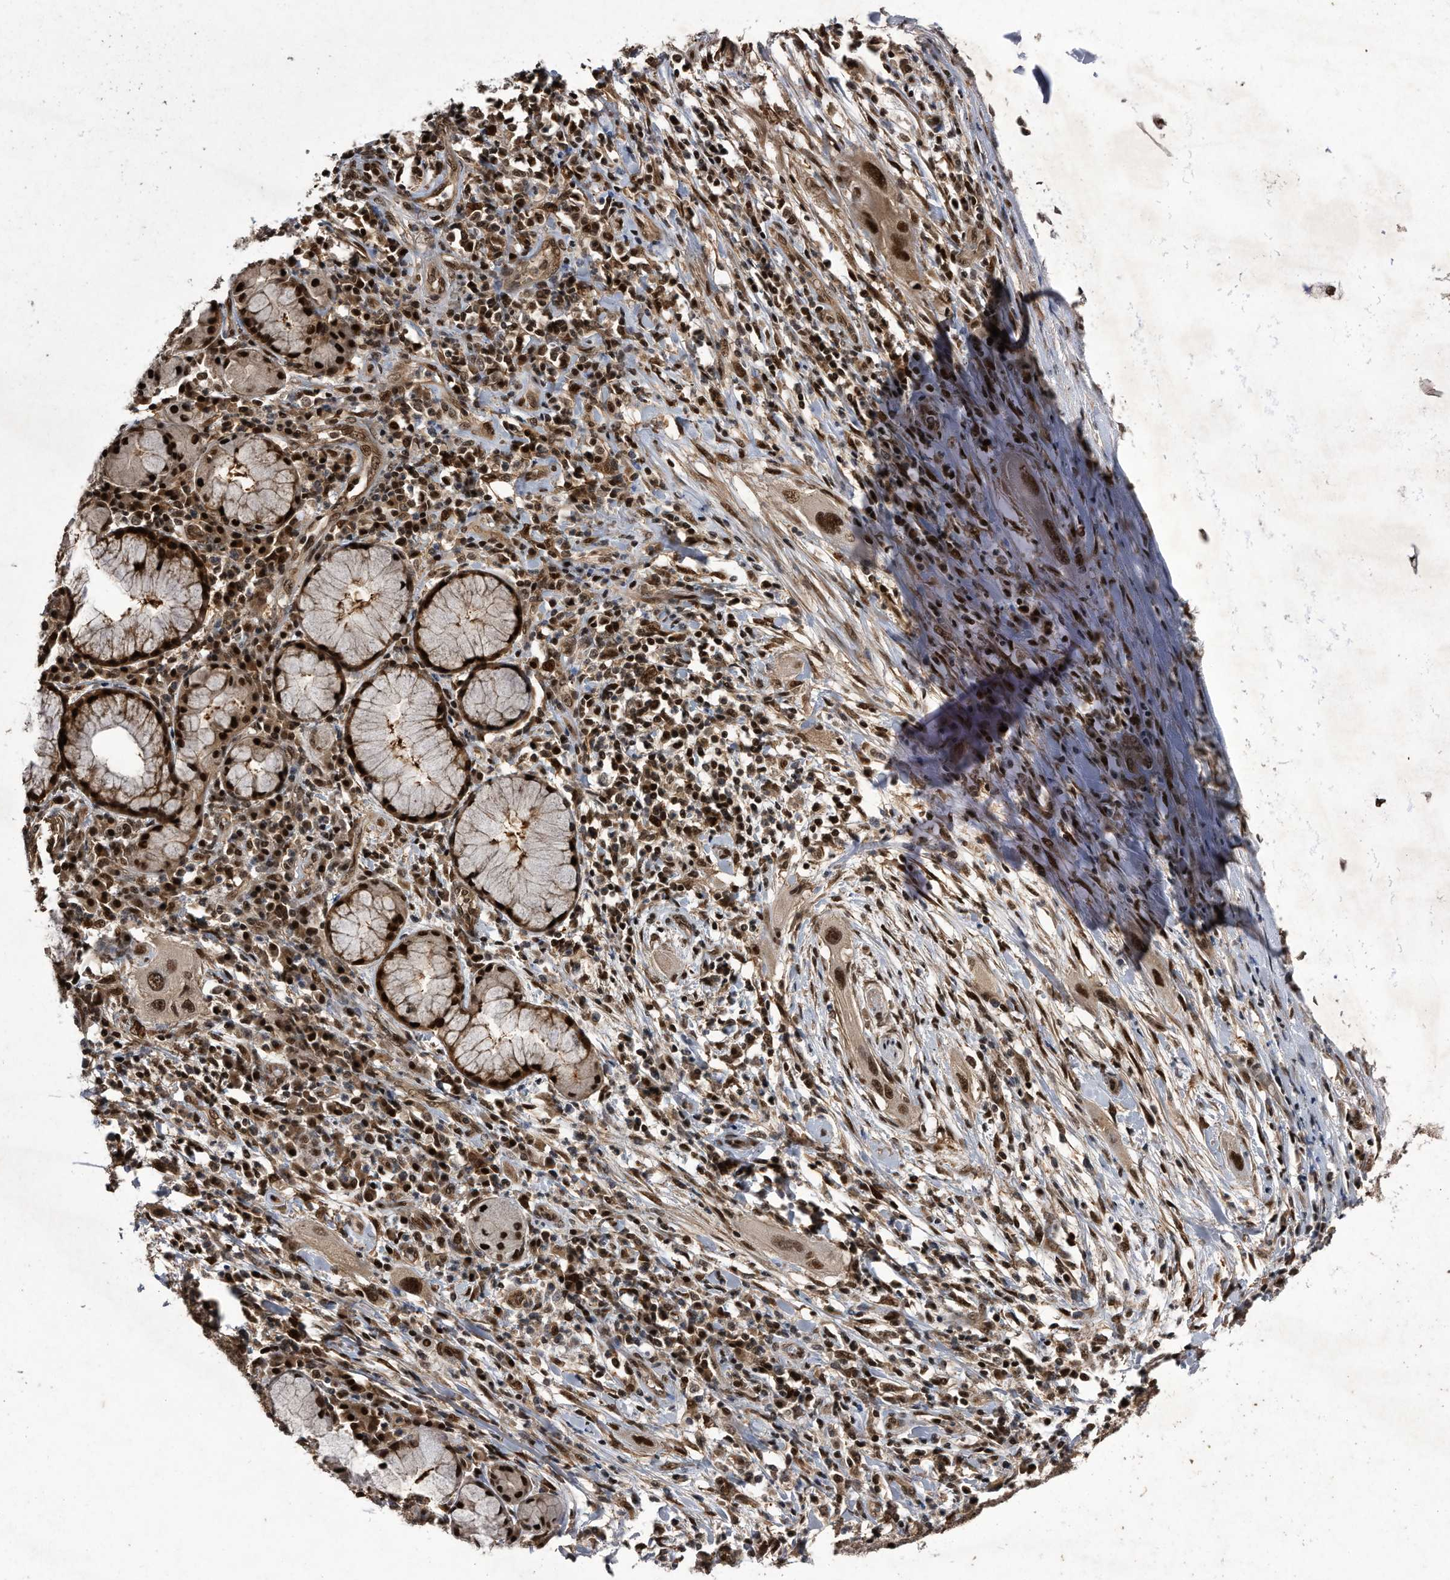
{"staining": {"intensity": "strong", "quantity": ">75%", "location": "nuclear"}, "tissue": "lung cancer", "cell_type": "Tumor cells", "image_type": "cancer", "snomed": [{"axis": "morphology", "description": "Squamous cell carcinoma, NOS"}, {"axis": "topography", "description": "Lung"}], "caption": "Brown immunohistochemical staining in human squamous cell carcinoma (lung) displays strong nuclear expression in about >75% of tumor cells. The staining was performed using DAB to visualize the protein expression in brown, while the nuclei were stained in blue with hematoxylin (Magnification: 20x).", "gene": "RAD23B", "patient": {"sex": "female", "age": 47}}